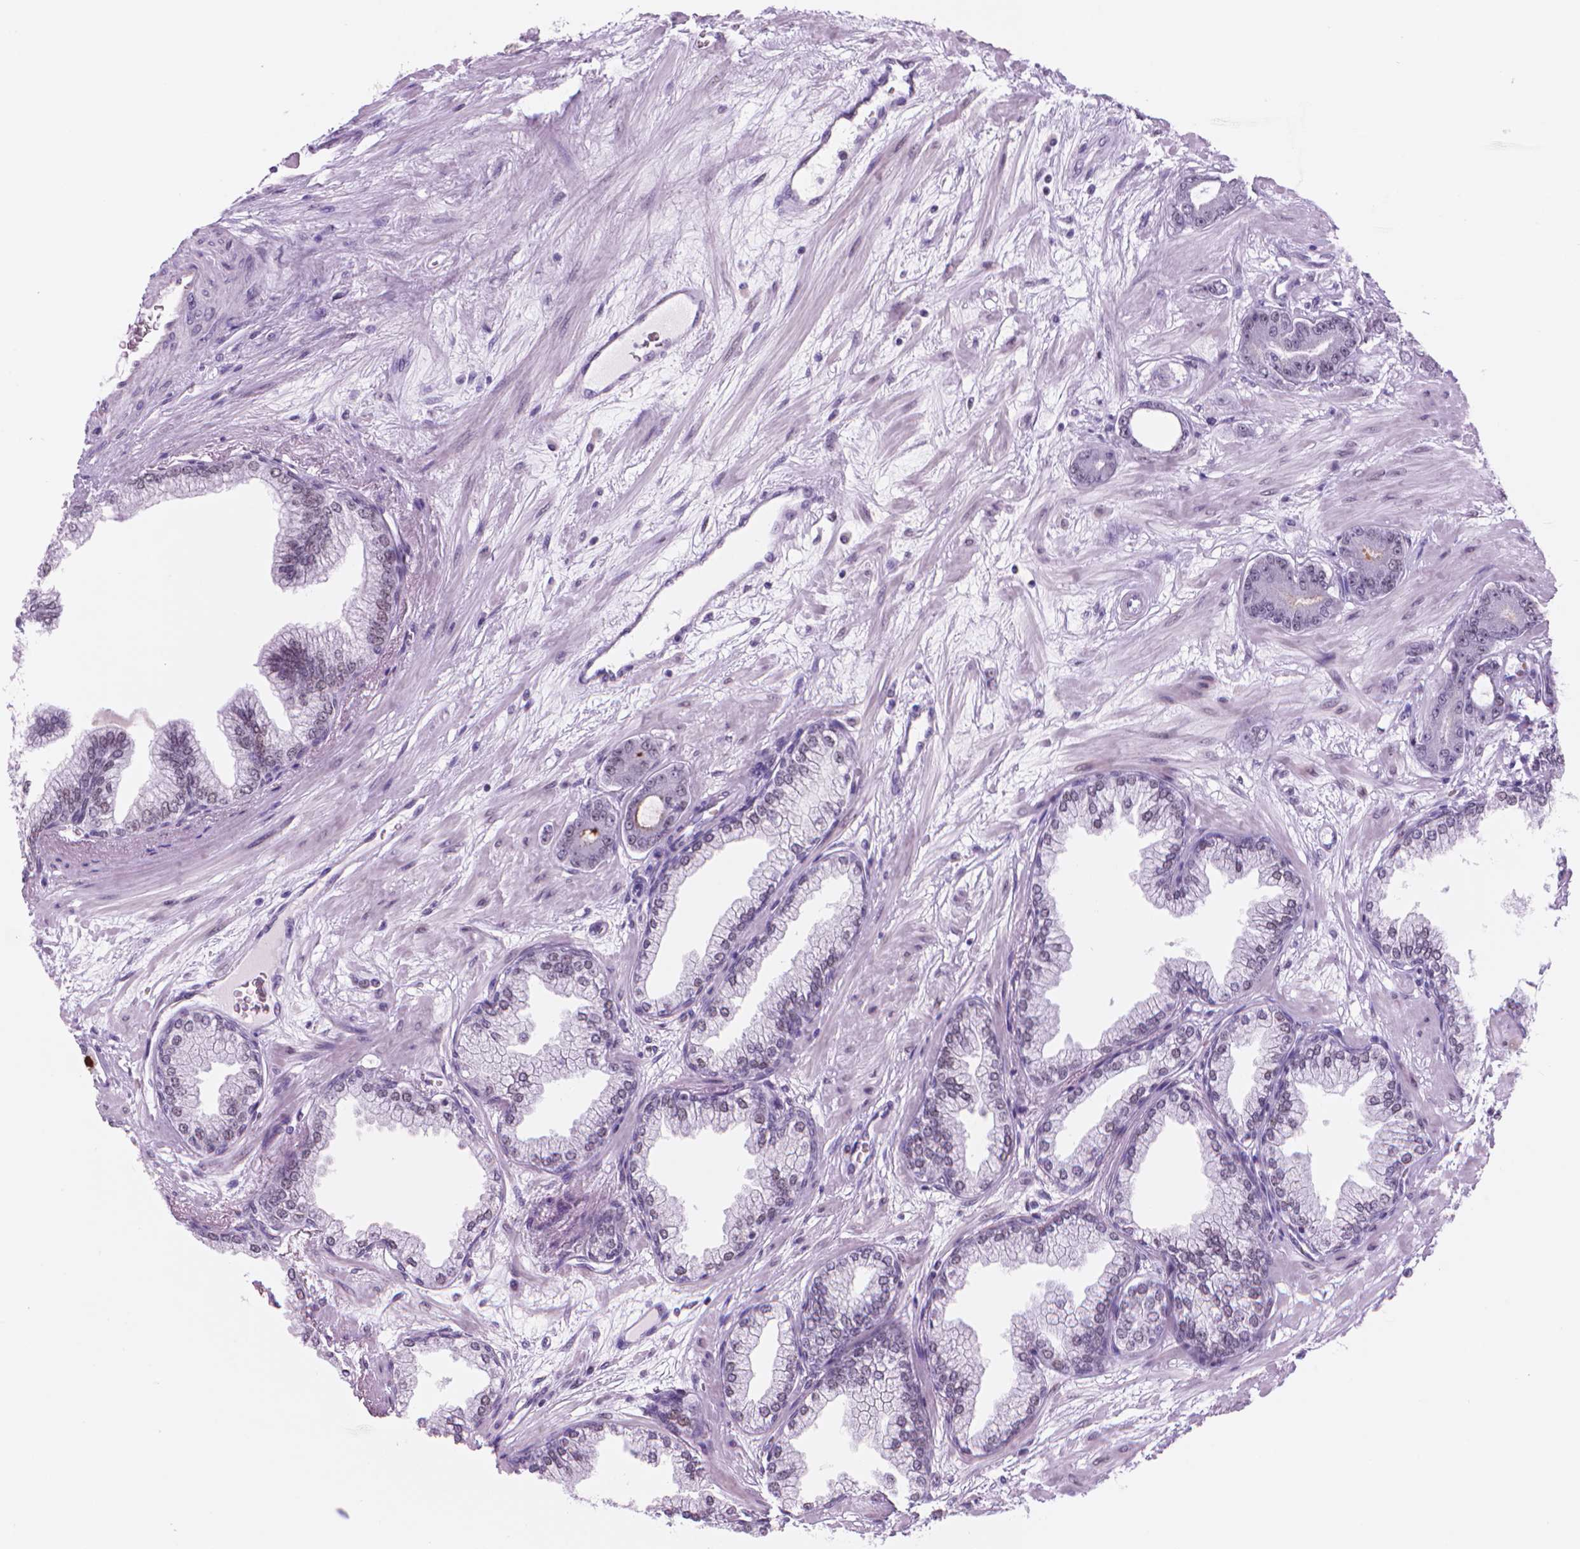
{"staining": {"intensity": "weak", "quantity": "<25%", "location": "nuclear"}, "tissue": "prostate cancer", "cell_type": "Tumor cells", "image_type": "cancer", "snomed": [{"axis": "morphology", "description": "Adenocarcinoma, Low grade"}, {"axis": "topography", "description": "Prostate"}], "caption": "There is no significant positivity in tumor cells of prostate cancer (adenocarcinoma (low-grade)).", "gene": "POLR3D", "patient": {"sex": "male", "age": 64}}